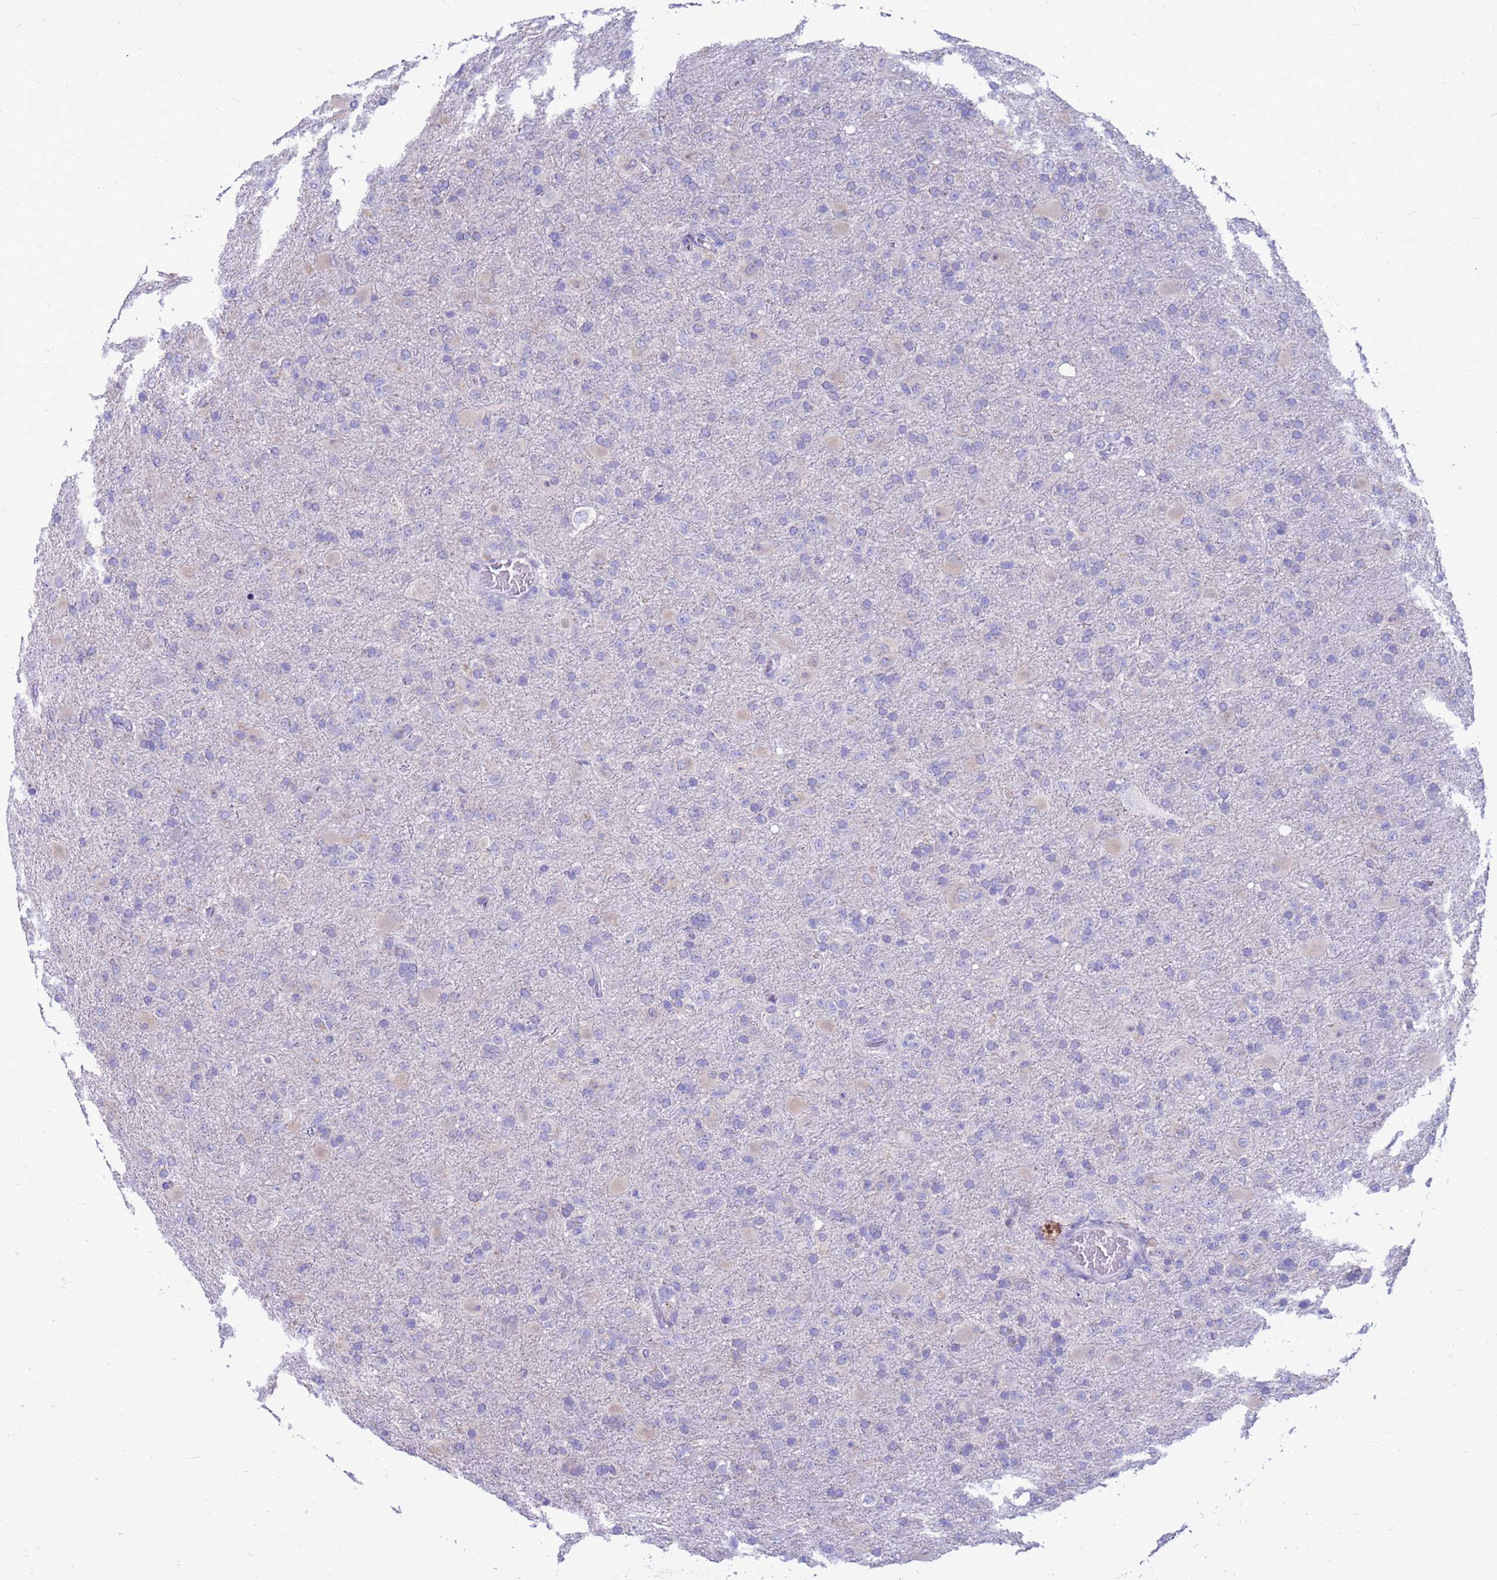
{"staining": {"intensity": "negative", "quantity": "none", "location": "none"}, "tissue": "glioma", "cell_type": "Tumor cells", "image_type": "cancer", "snomed": [{"axis": "morphology", "description": "Glioma, malignant, Low grade"}, {"axis": "topography", "description": "Brain"}], "caption": "This is a histopathology image of immunohistochemistry staining of glioma, which shows no expression in tumor cells.", "gene": "PDE10A", "patient": {"sex": "male", "age": 65}}